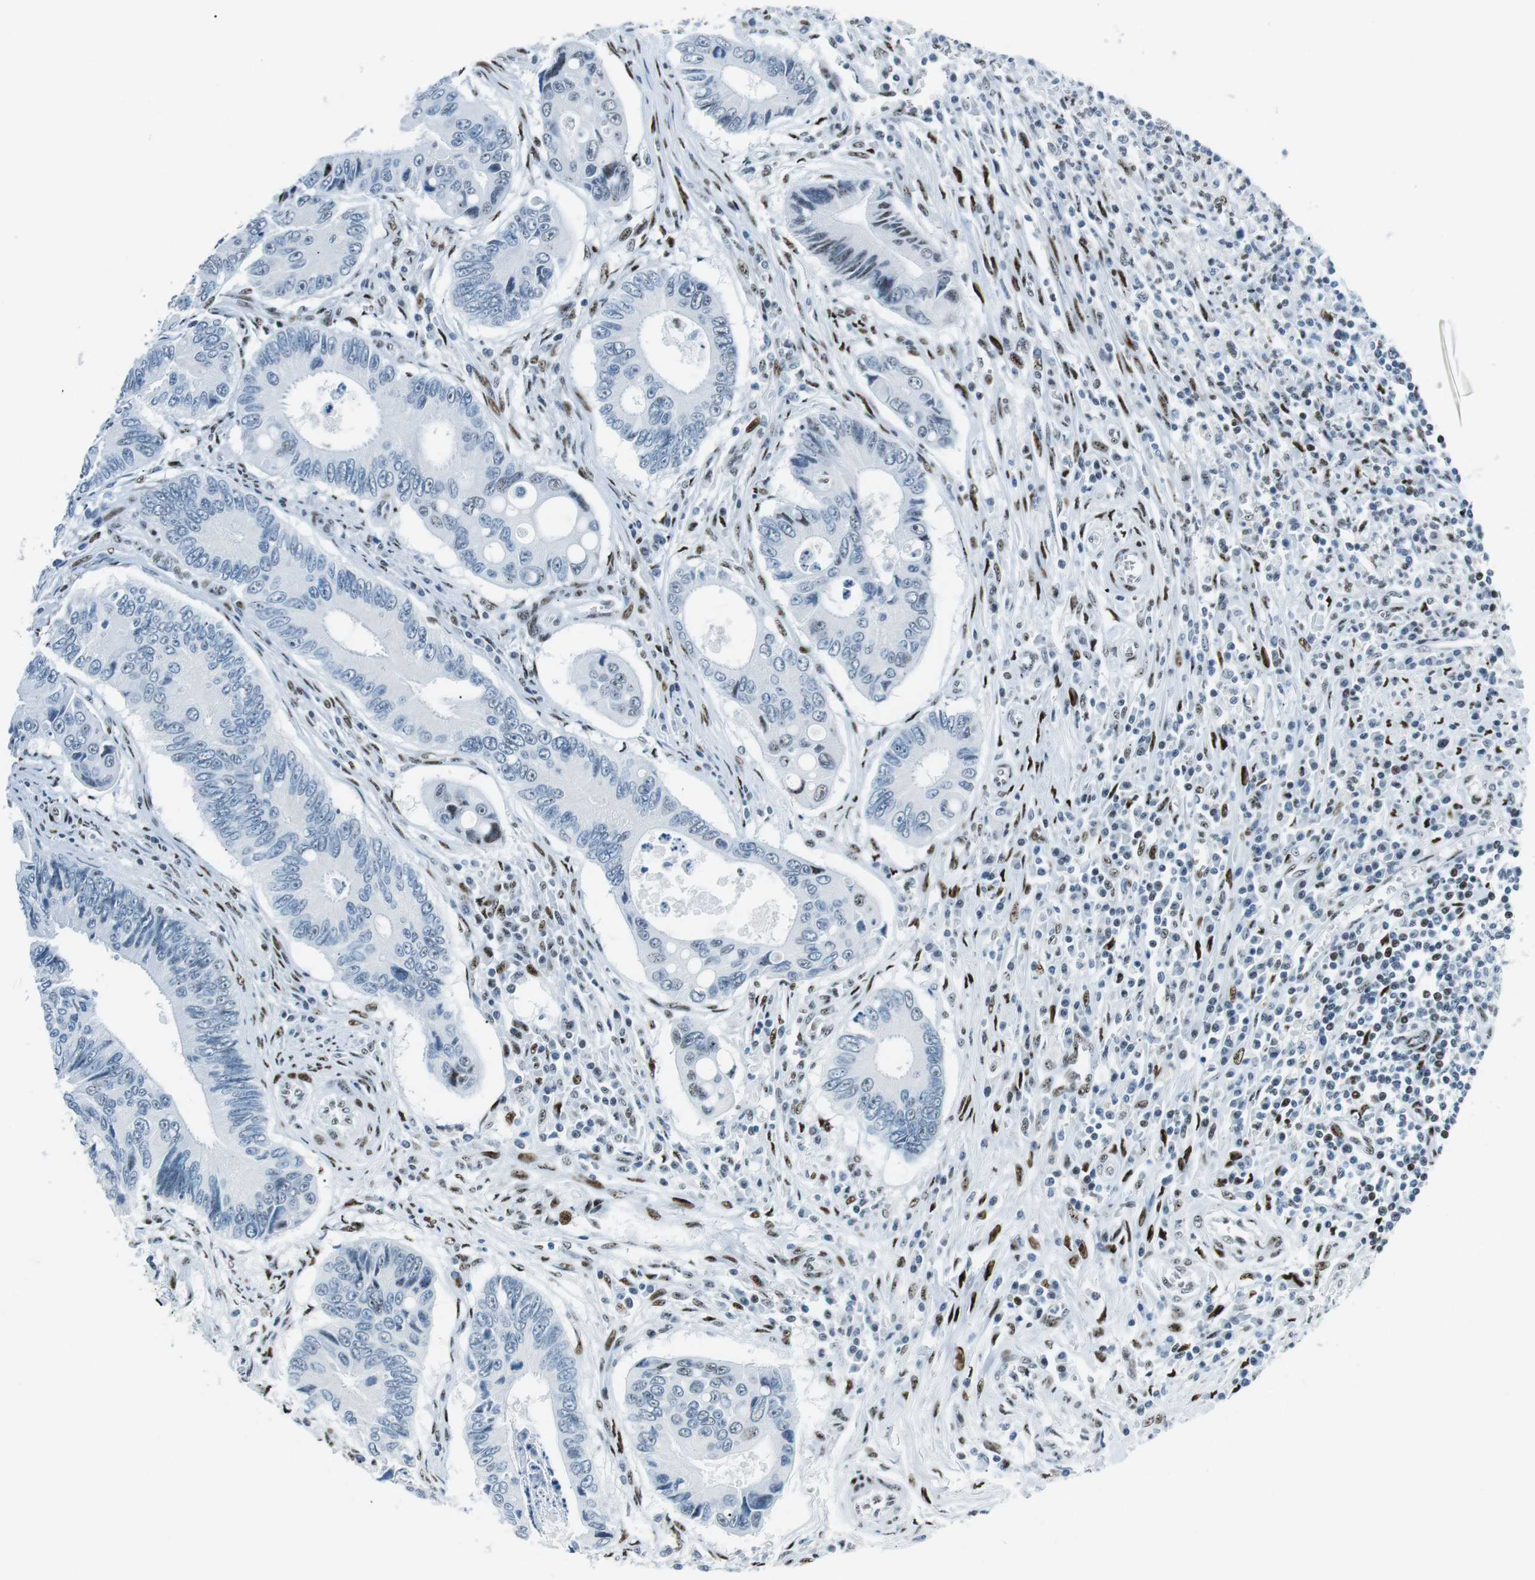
{"staining": {"intensity": "negative", "quantity": "none", "location": "none"}, "tissue": "colorectal cancer", "cell_type": "Tumor cells", "image_type": "cancer", "snomed": [{"axis": "morphology", "description": "Inflammation, NOS"}, {"axis": "morphology", "description": "Adenocarcinoma, NOS"}, {"axis": "topography", "description": "Colon"}], "caption": "Human adenocarcinoma (colorectal) stained for a protein using IHC displays no staining in tumor cells.", "gene": "PML", "patient": {"sex": "male", "age": 72}}